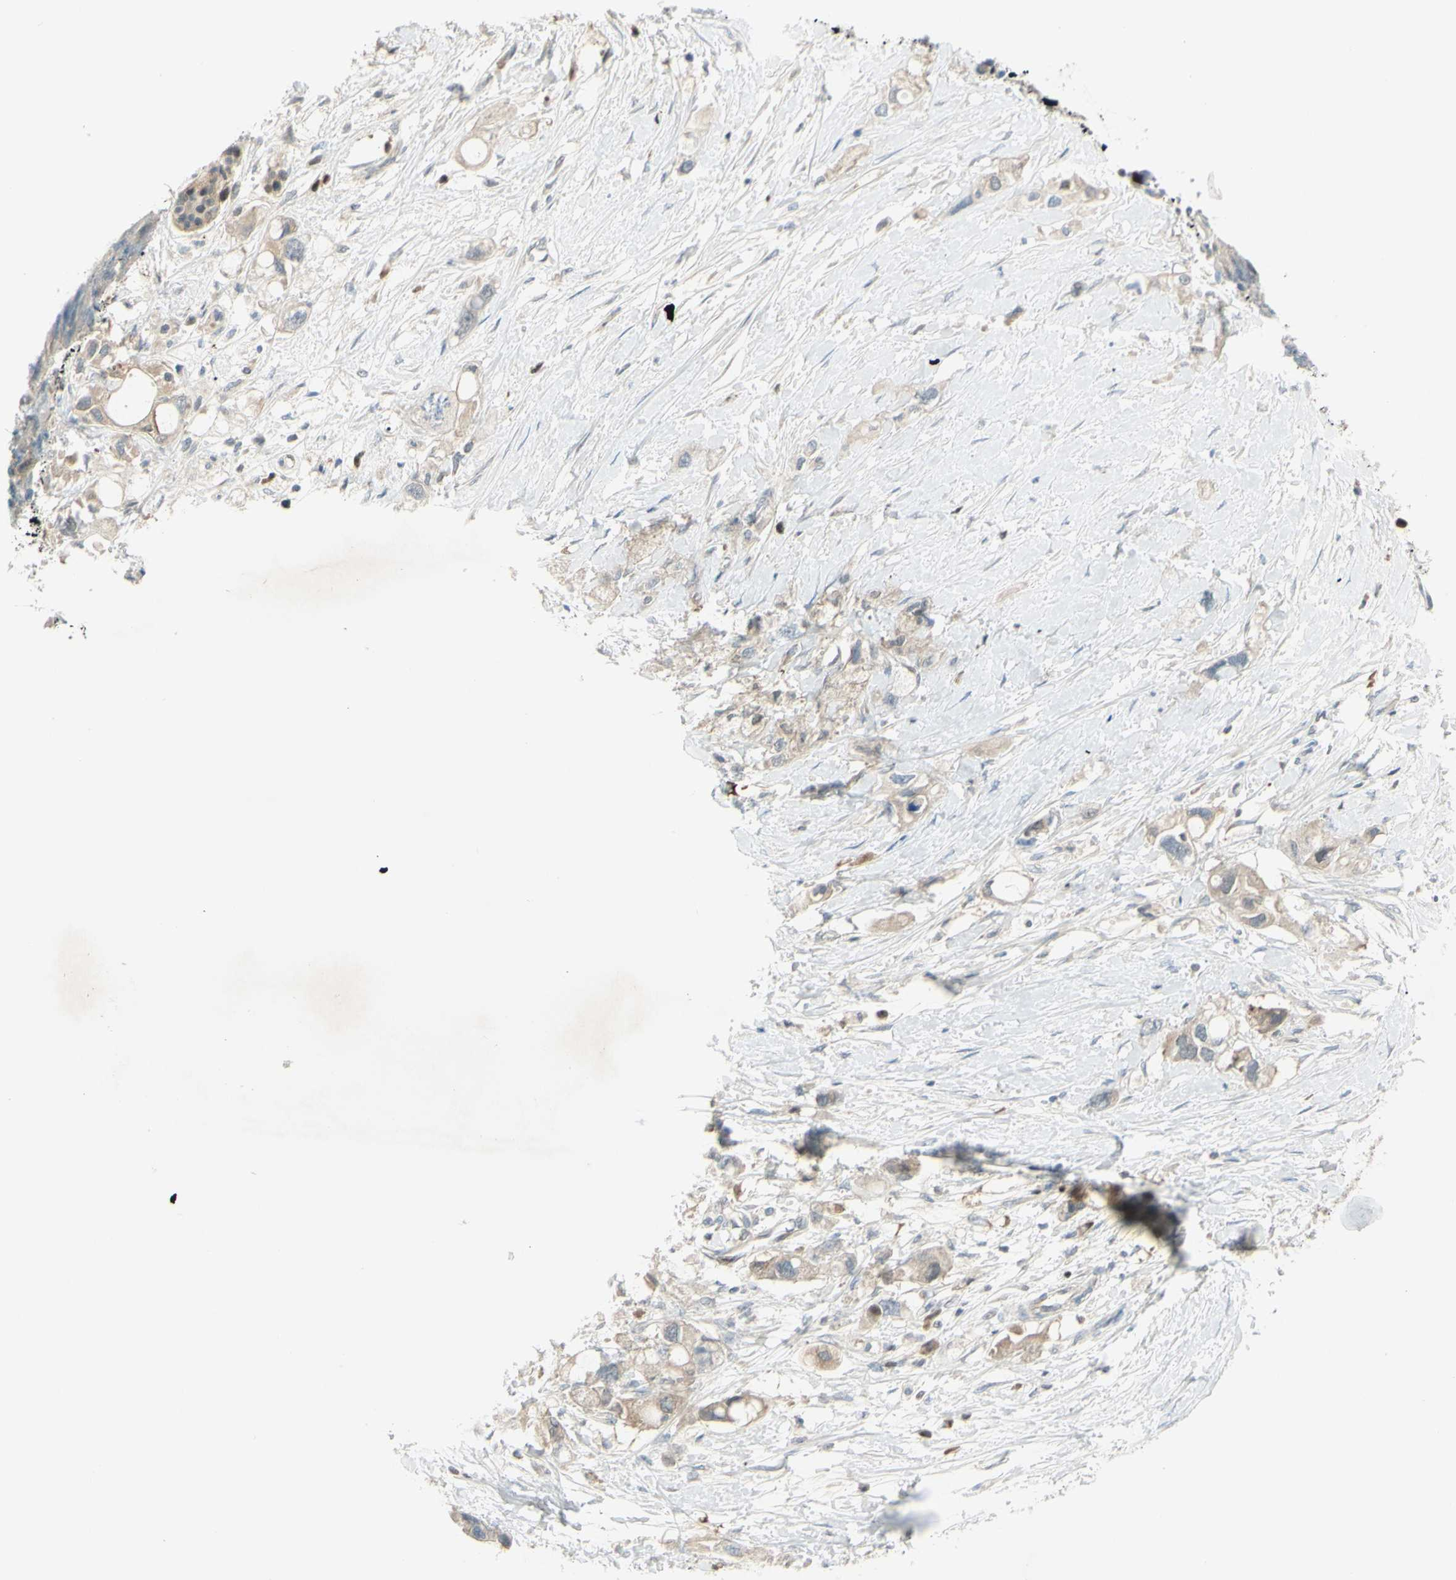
{"staining": {"intensity": "weak", "quantity": ">75%", "location": "cytoplasmic/membranous"}, "tissue": "pancreatic cancer", "cell_type": "Tumor cells", "image_type": "cancer", "snomed": [{"axis": "morphology", "description": "Adenocarcinoma, NOS"}, {"axis": "topography", "description": "Pancreas"}], "caption": "Pancreatic cancer stained for a protein (brown) shows weak cytoplasmic/membranous positive staining in approximately >75% of tumor cells.", "gene": "C1orf159", "patient": {"sex": "female", "age": 56}}